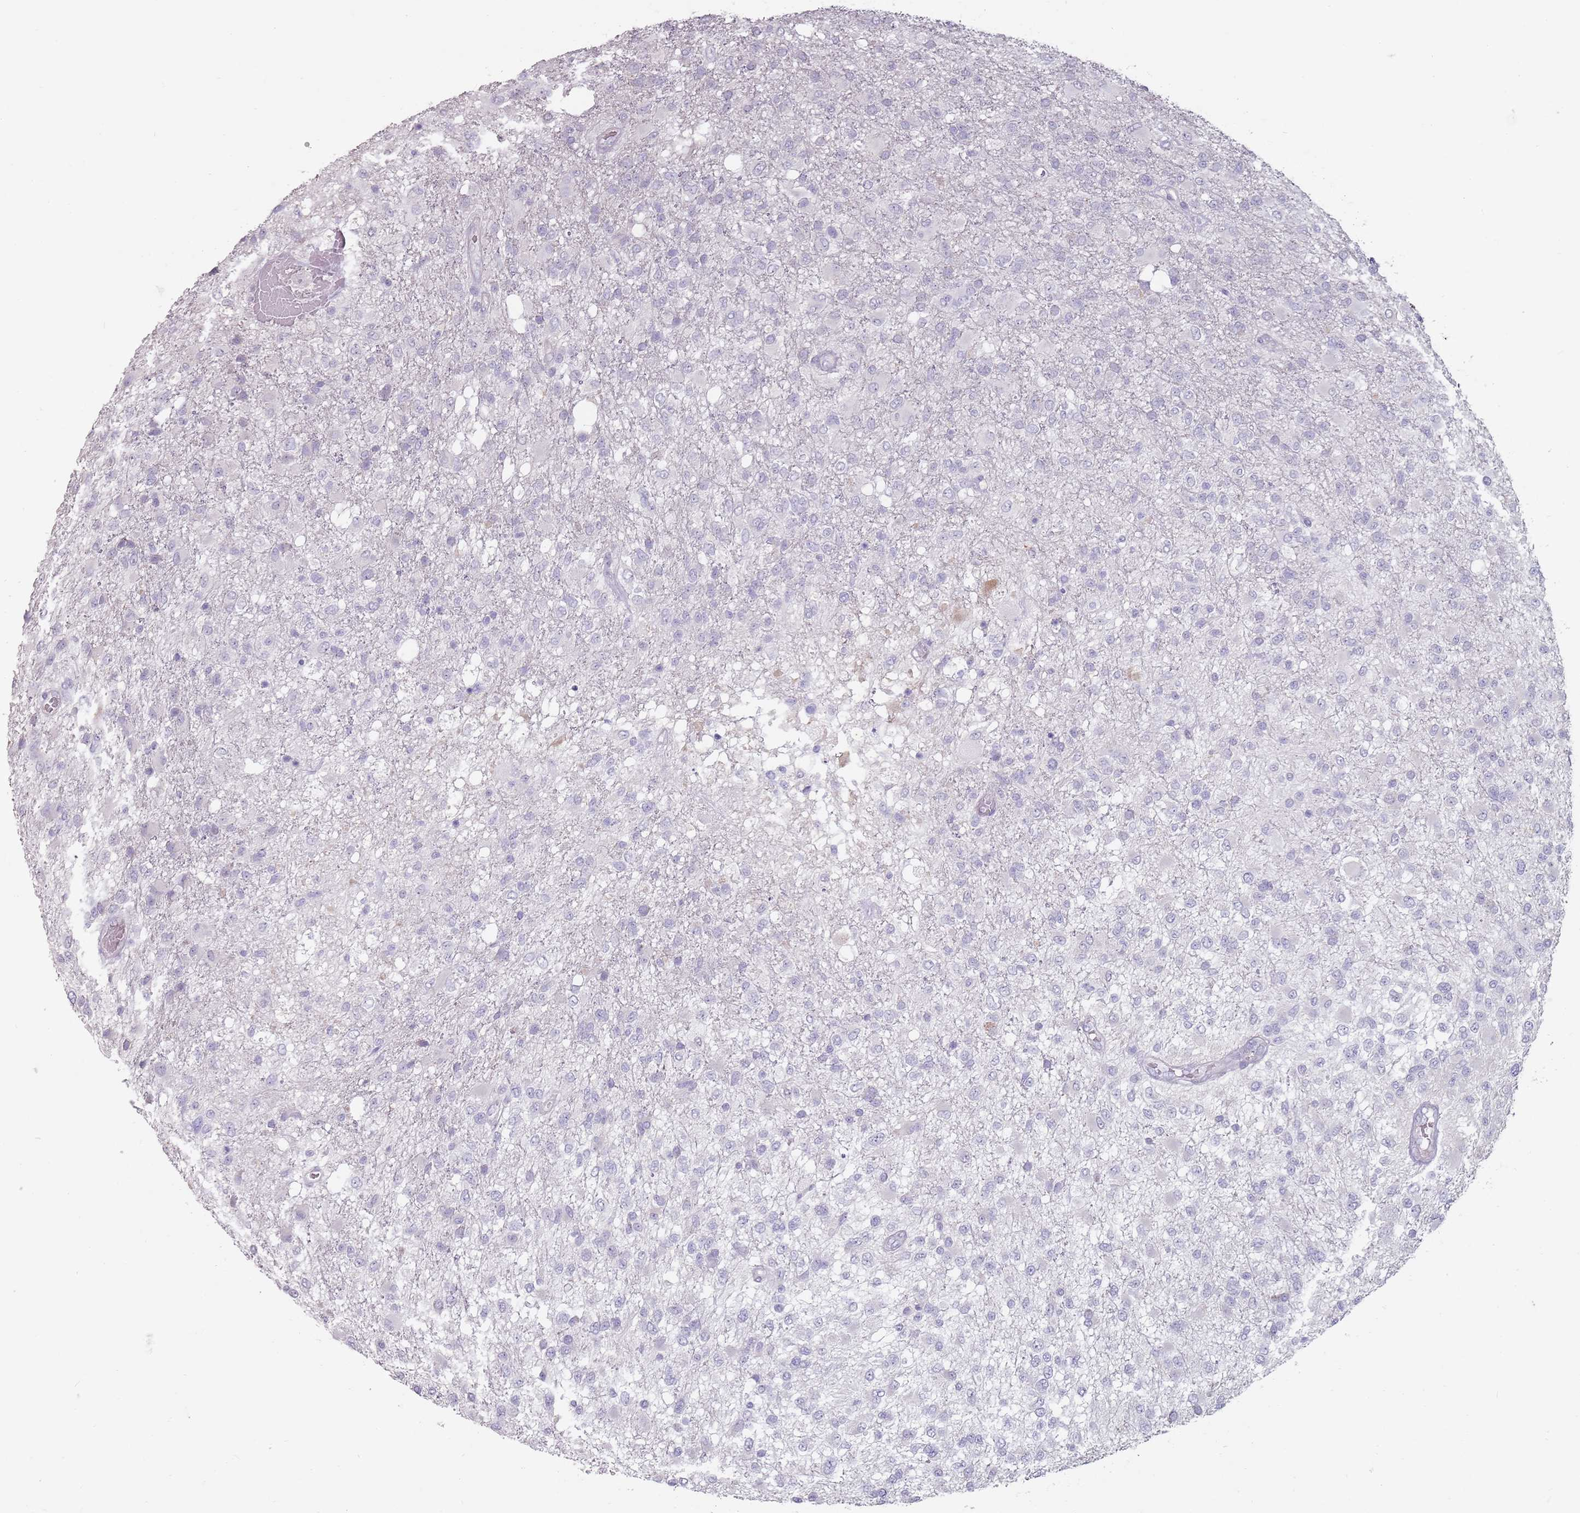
{"staining": {"intensity": "negative", "quantity": "none", "location": "none"}, "tissue": "glioma", "cell_type": "Tumor cells", "image_type": "cancer", "snomed": [{"axis": "morphology", "description": "Glioma, malignant, High grade"}, {"axis": "topography", "description": "Brain"}], "caption": "Immunohistochemical staining of human glioma exhibits no significant expression in tumor cells.", "gene": "STYK1", "patient": {"sex": "female", "age": 74}}